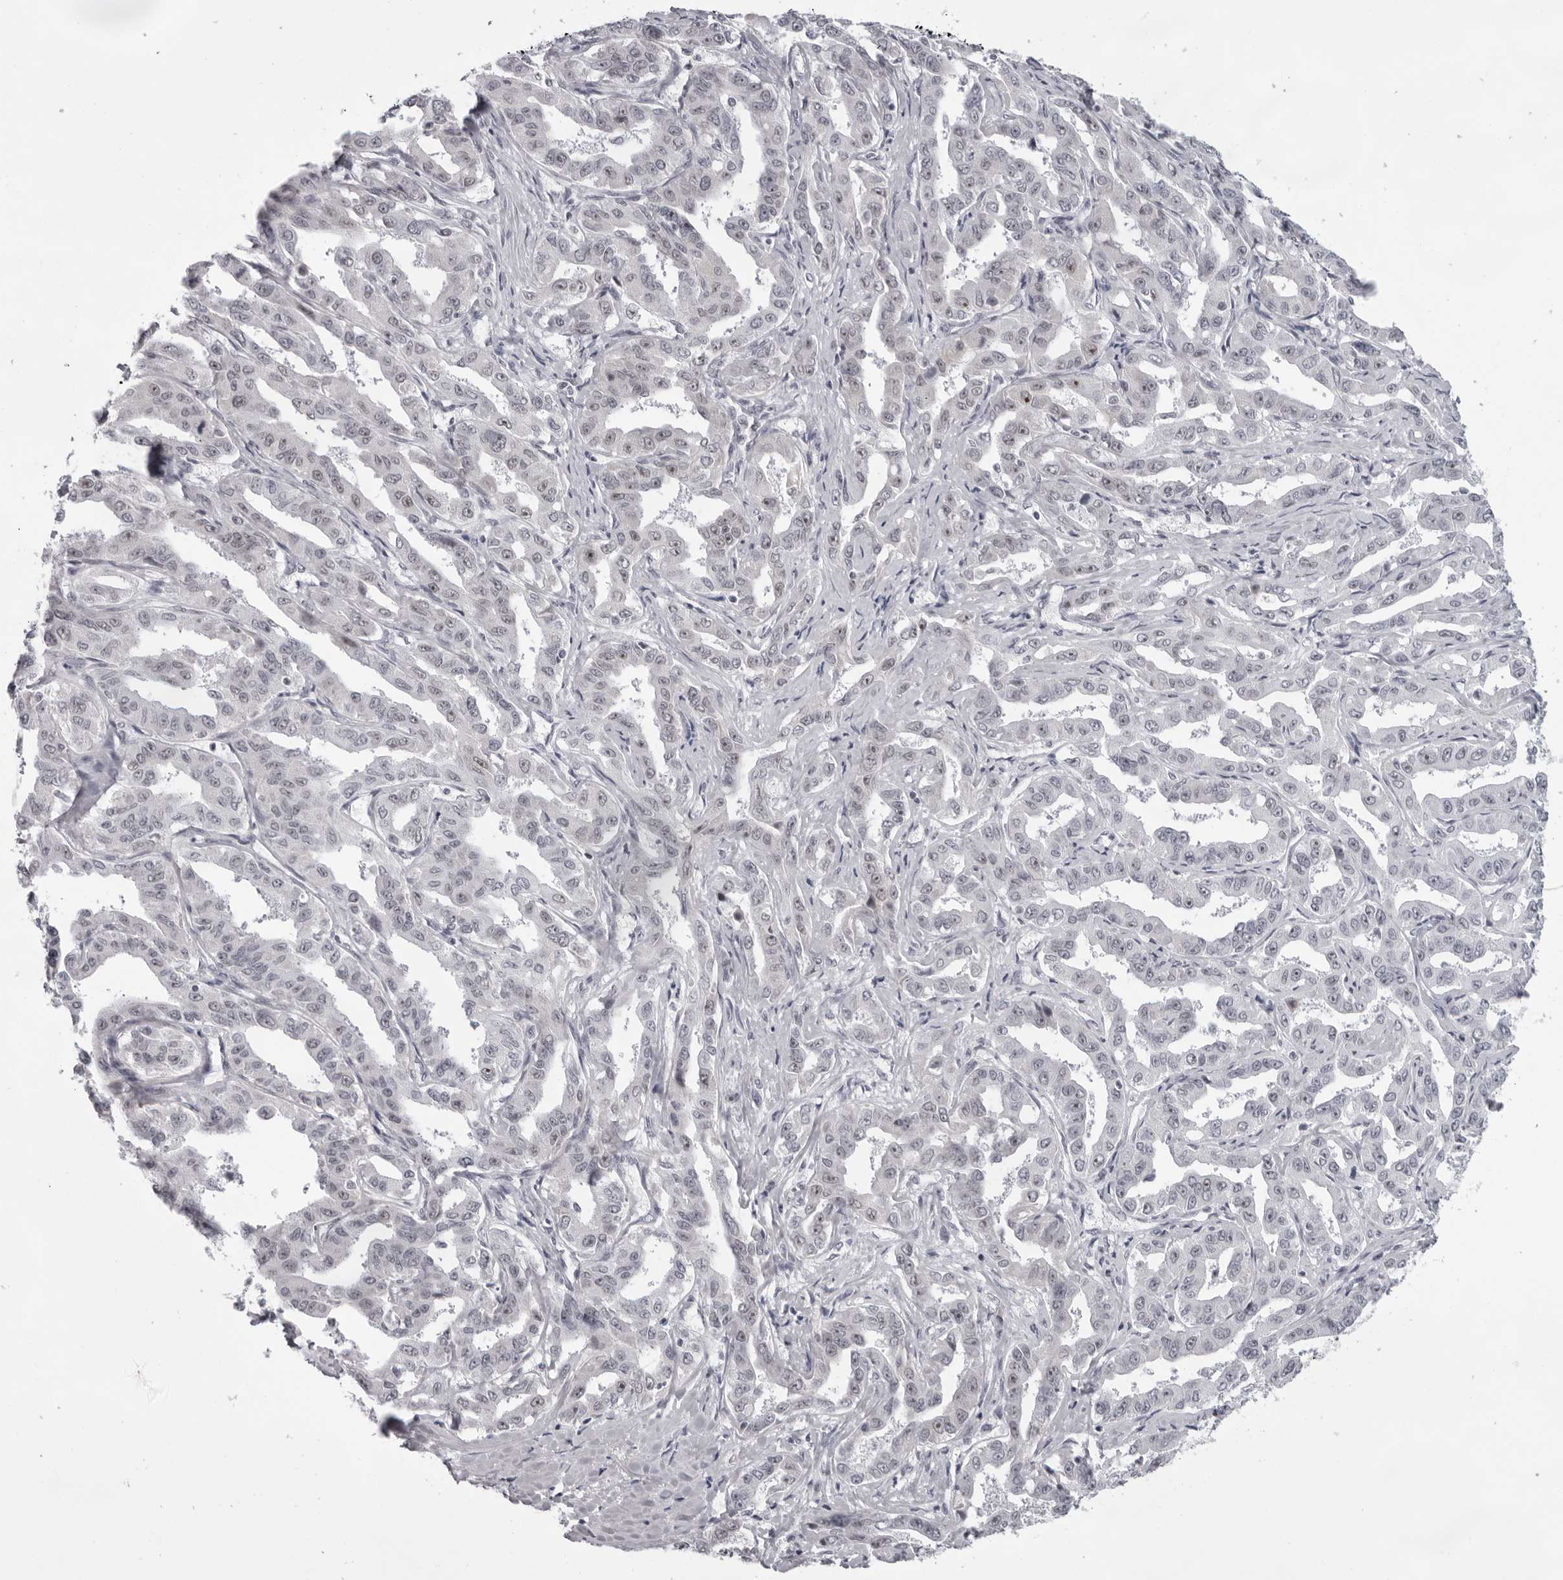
{"staining": {"intensity": "weak", "quantity": "25%-75%", "location": "nuclear"}, "tissue": "liver cancer", "cell_type": "Tumor cells", "image_type": "cancer", "snomed": [{"axis": "morphology", "description": "Cholangiocarcinoma"}, {"axis": "topography", "description": "Liver"}], "caption": "High-power microscopy captured an IHC histopathology image of liver cholangiocarcinoma, revealing weak nuclear expression in about 25%-75% of tumor cells.", "gene": "EXOSC10", "patient": {"sex": "male", "age": 59}}